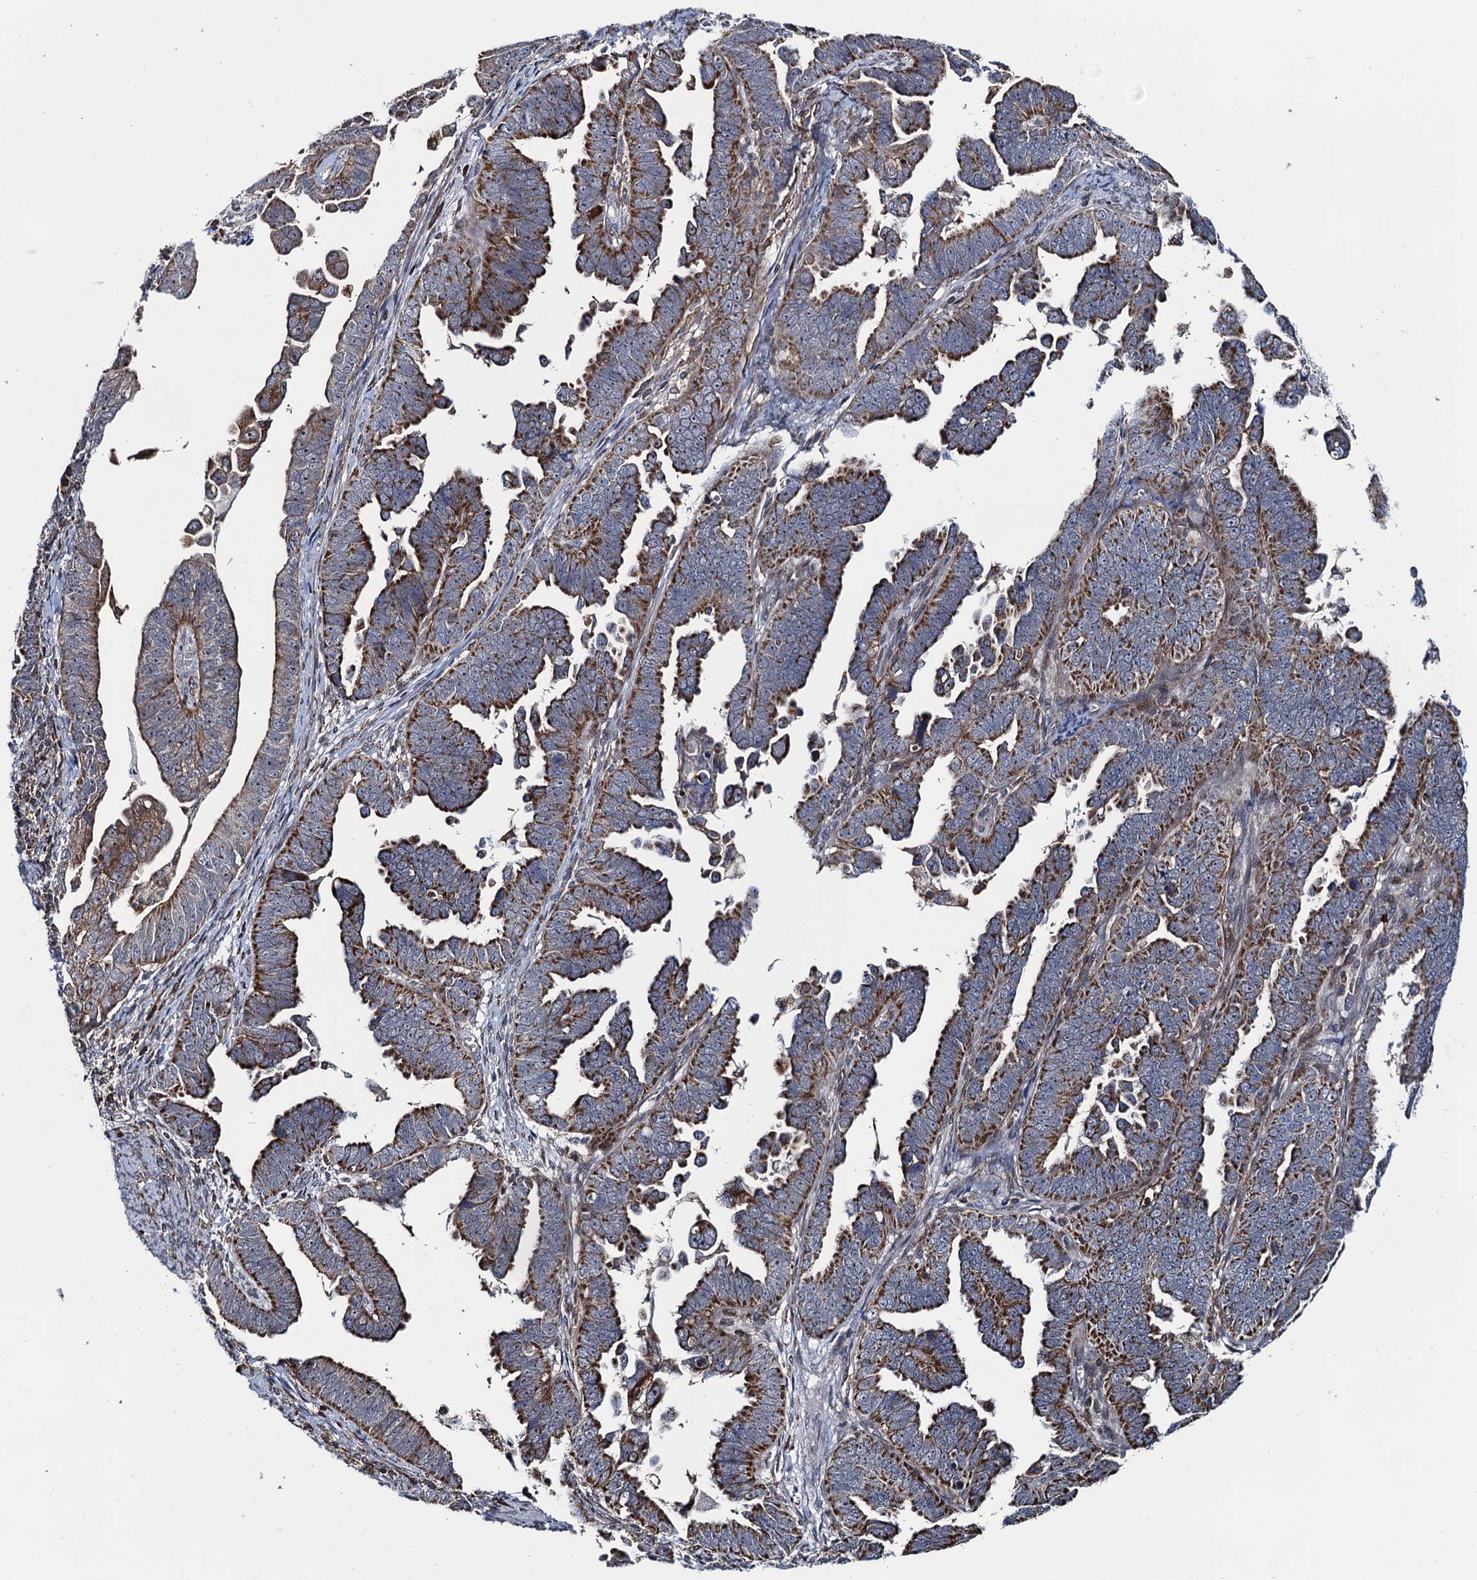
{"staining": {"intensity": "moderate", "quantity": ">75%", "location": "cytoplasmic/membranous"}, "tissue": "endometrial cancer", "cell_type": "Tumor cells", "image_type": "cancer", "snomed": [{"axis": "morphology", "description": "Adenocarcinoma, NOS"}, {"axis": "topography", "description": "Endometrium"}], "caption": "Tumor cells show moderate cytoplasmic/membranous positivity in about >75% of cells in endometrial cancer. The protein of interest is stained brown, and the nuclei are stained in blue (DAB IHC with brightfield microscopy, high magnification).", "gene": "CCDC102A", "patient": {"sex": "female", "age": 75}}